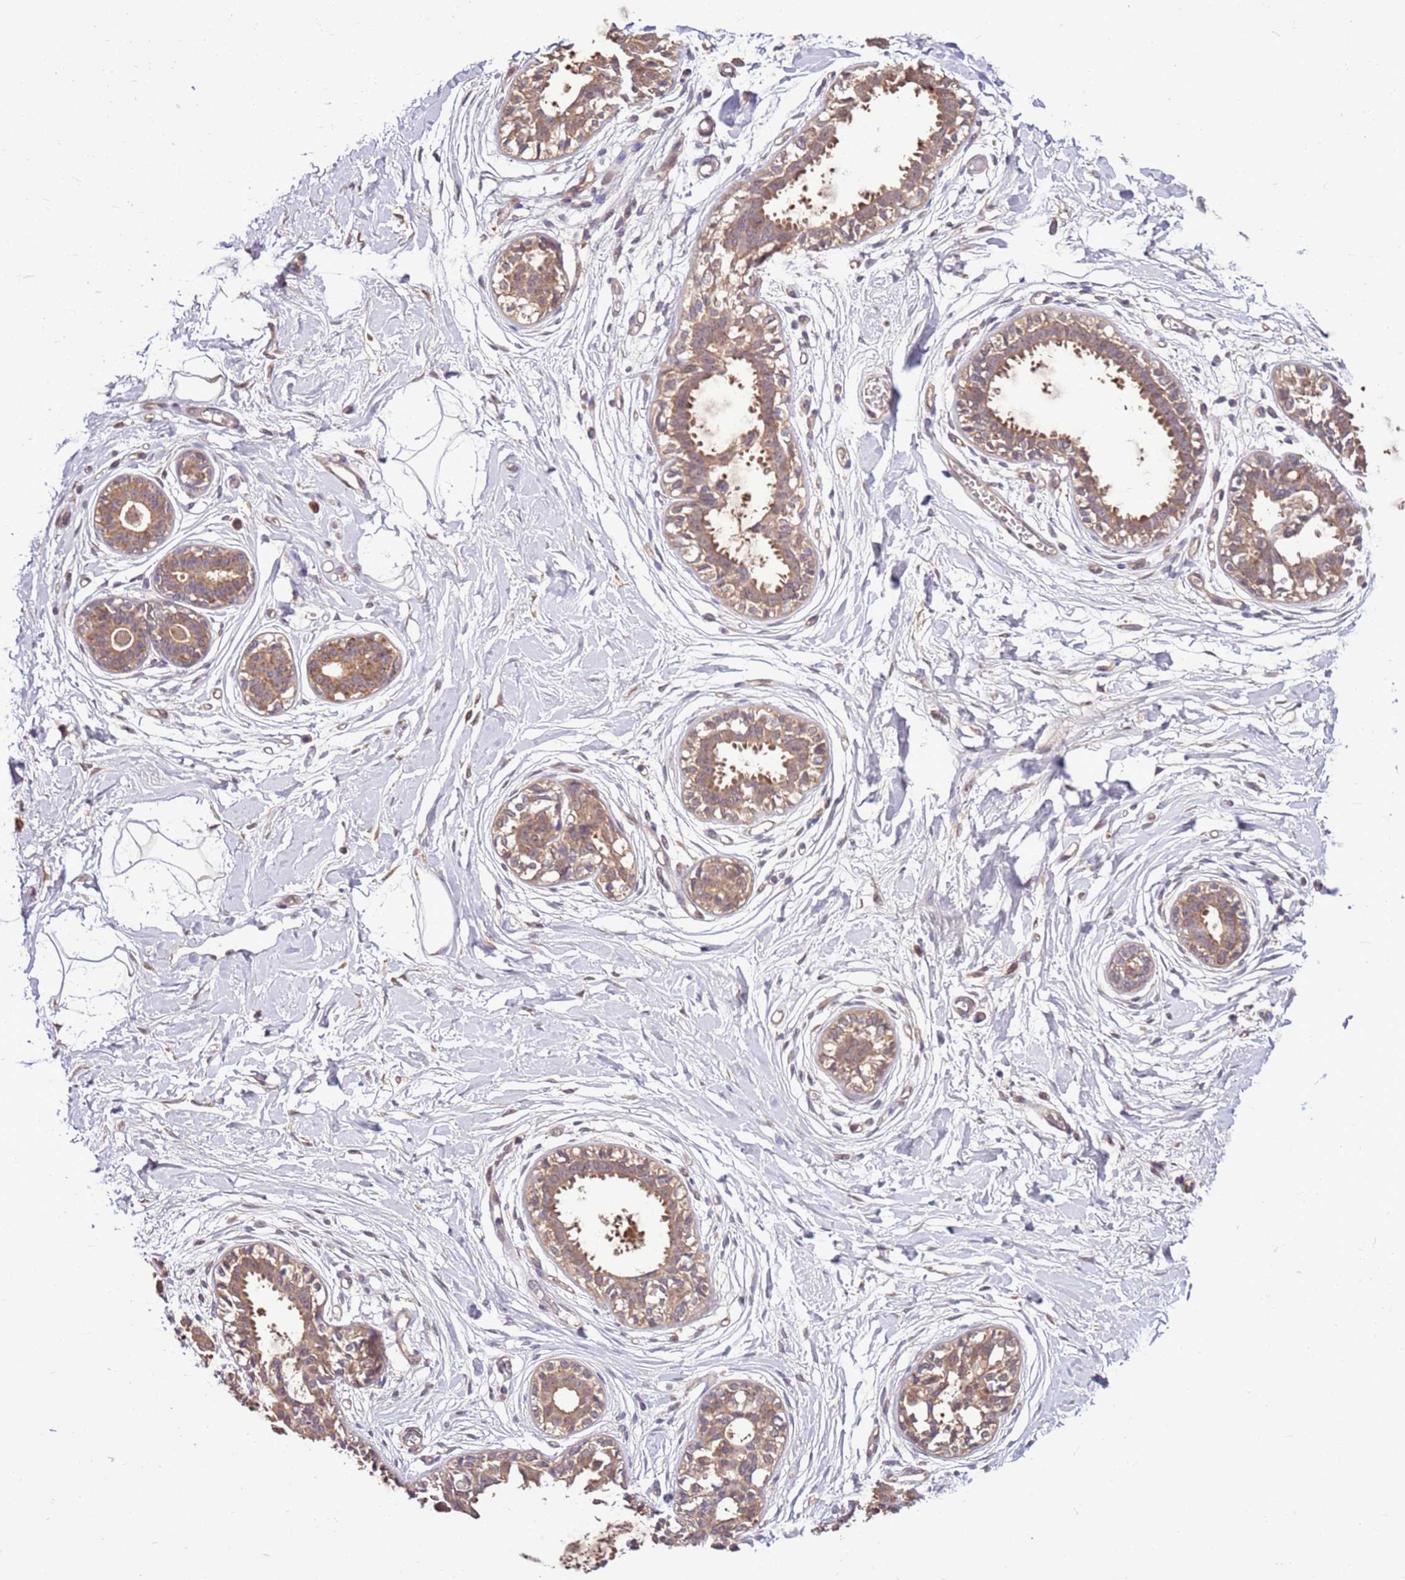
{"staining": {"intensity": "negative", "quantity": "none", "location": "none"}, "tissue": "breast", "cell_type": "Adipocytes", "image_type": "normal", "snomed": [{"axis": "morphology", "description": "Normal tissue, NOS"}, {"axis": "topography", "description": "Breast"}], "caption": "IHC of normal human breast displays no expression in adipocytes. Nuclei are stained in blue.", "gene": "BBS5", "patient": {"sex": "female", "age": 45}}